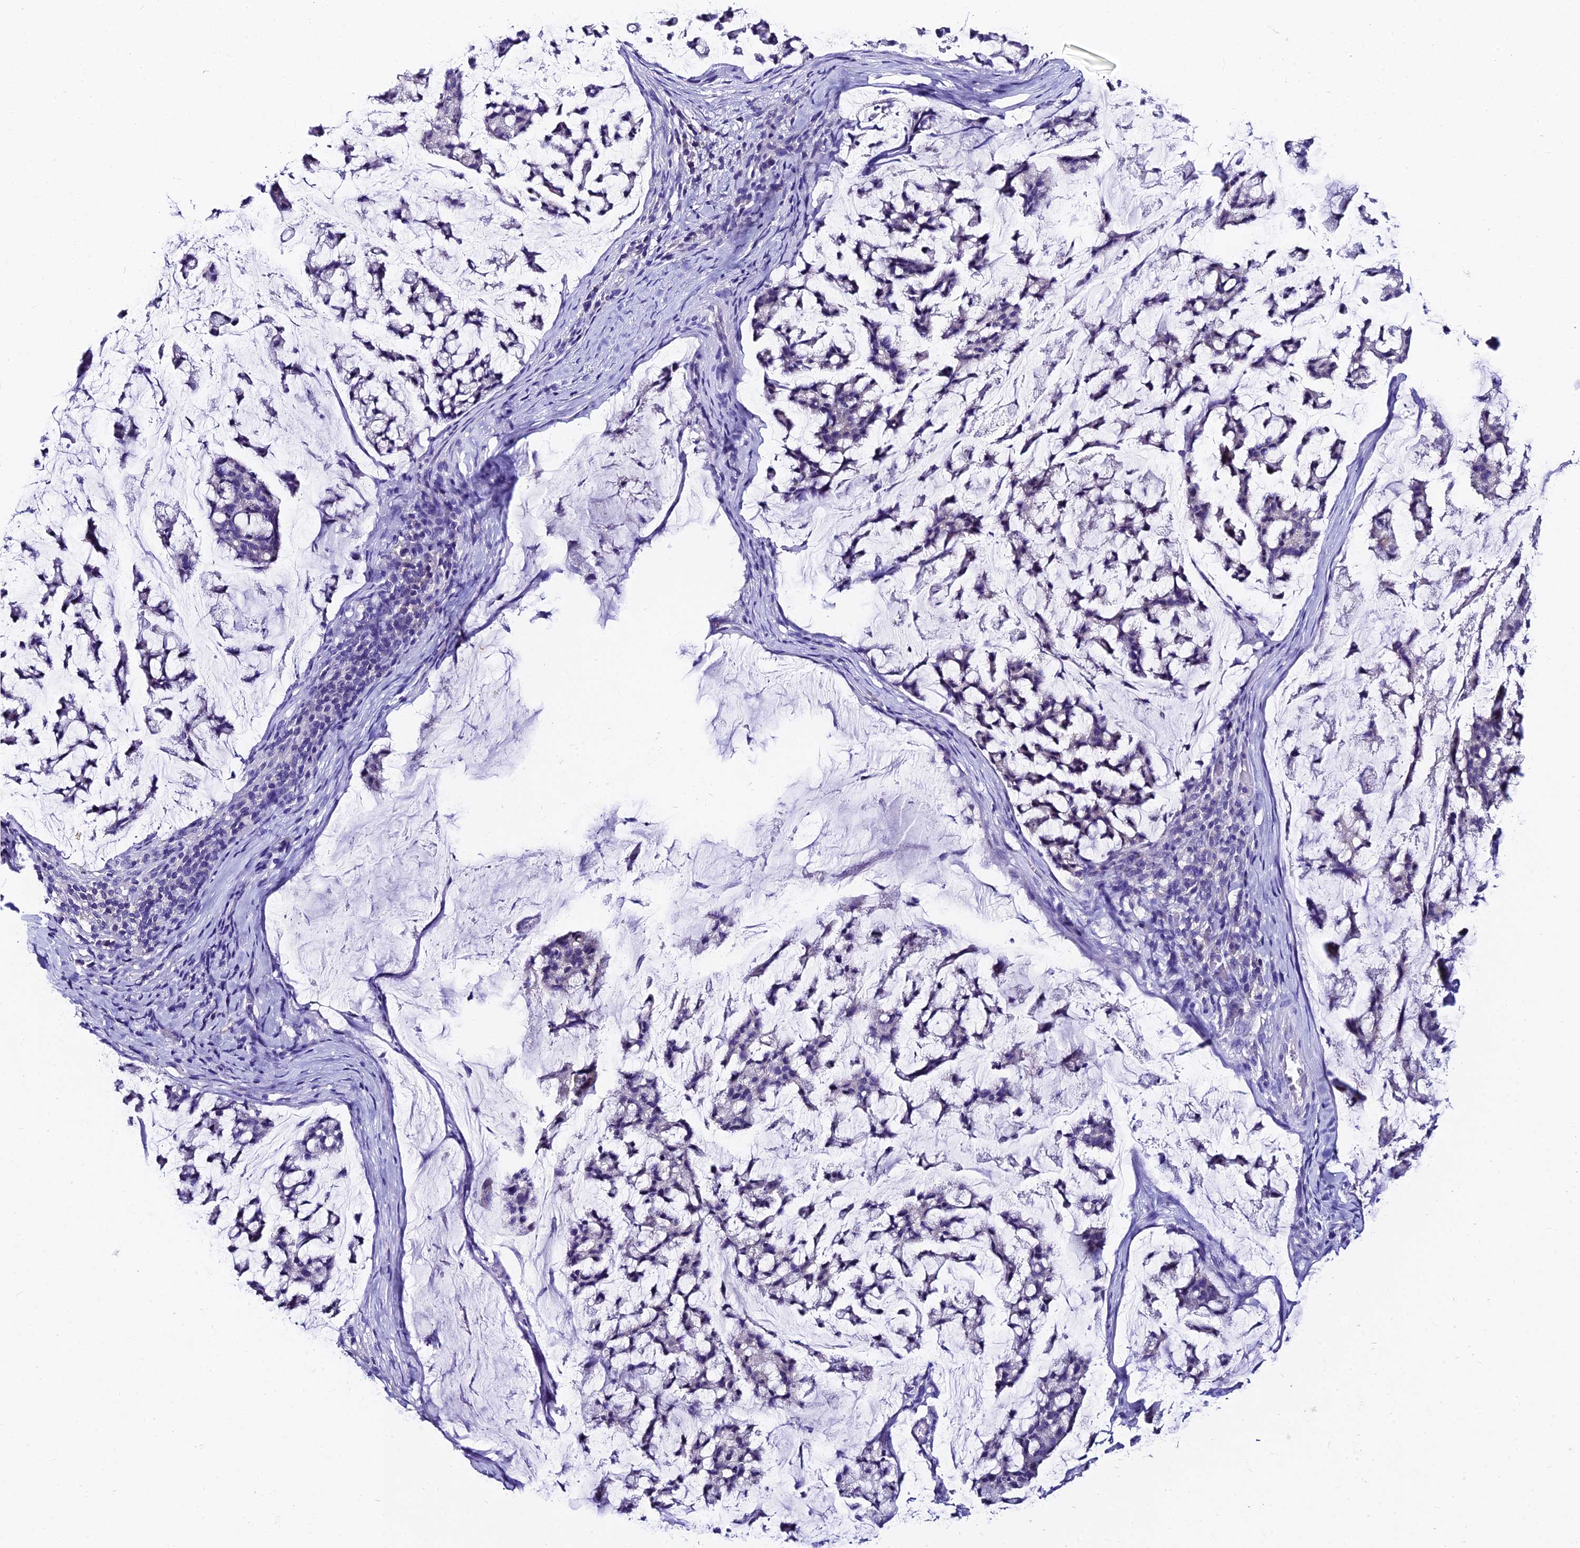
{"staining": {"intensity": "negative", "quantity": "none", "location": "none"}, "tissue": "stomach cancer", "cell_type": "Tumor cells", "image_type": "cancer", "snomed": [{"axis": "morphology", "description": "Adenocarcinoma, NOS"}, {"axis": "topography", "description": "Stomach, lower"}], "caption": "A histopathology image of stomach cancer stained for a protein demonstrates no brown staining in tumor cells.", "gene": "LGALS7", "patient": {"sex": "male", "age": 67}}